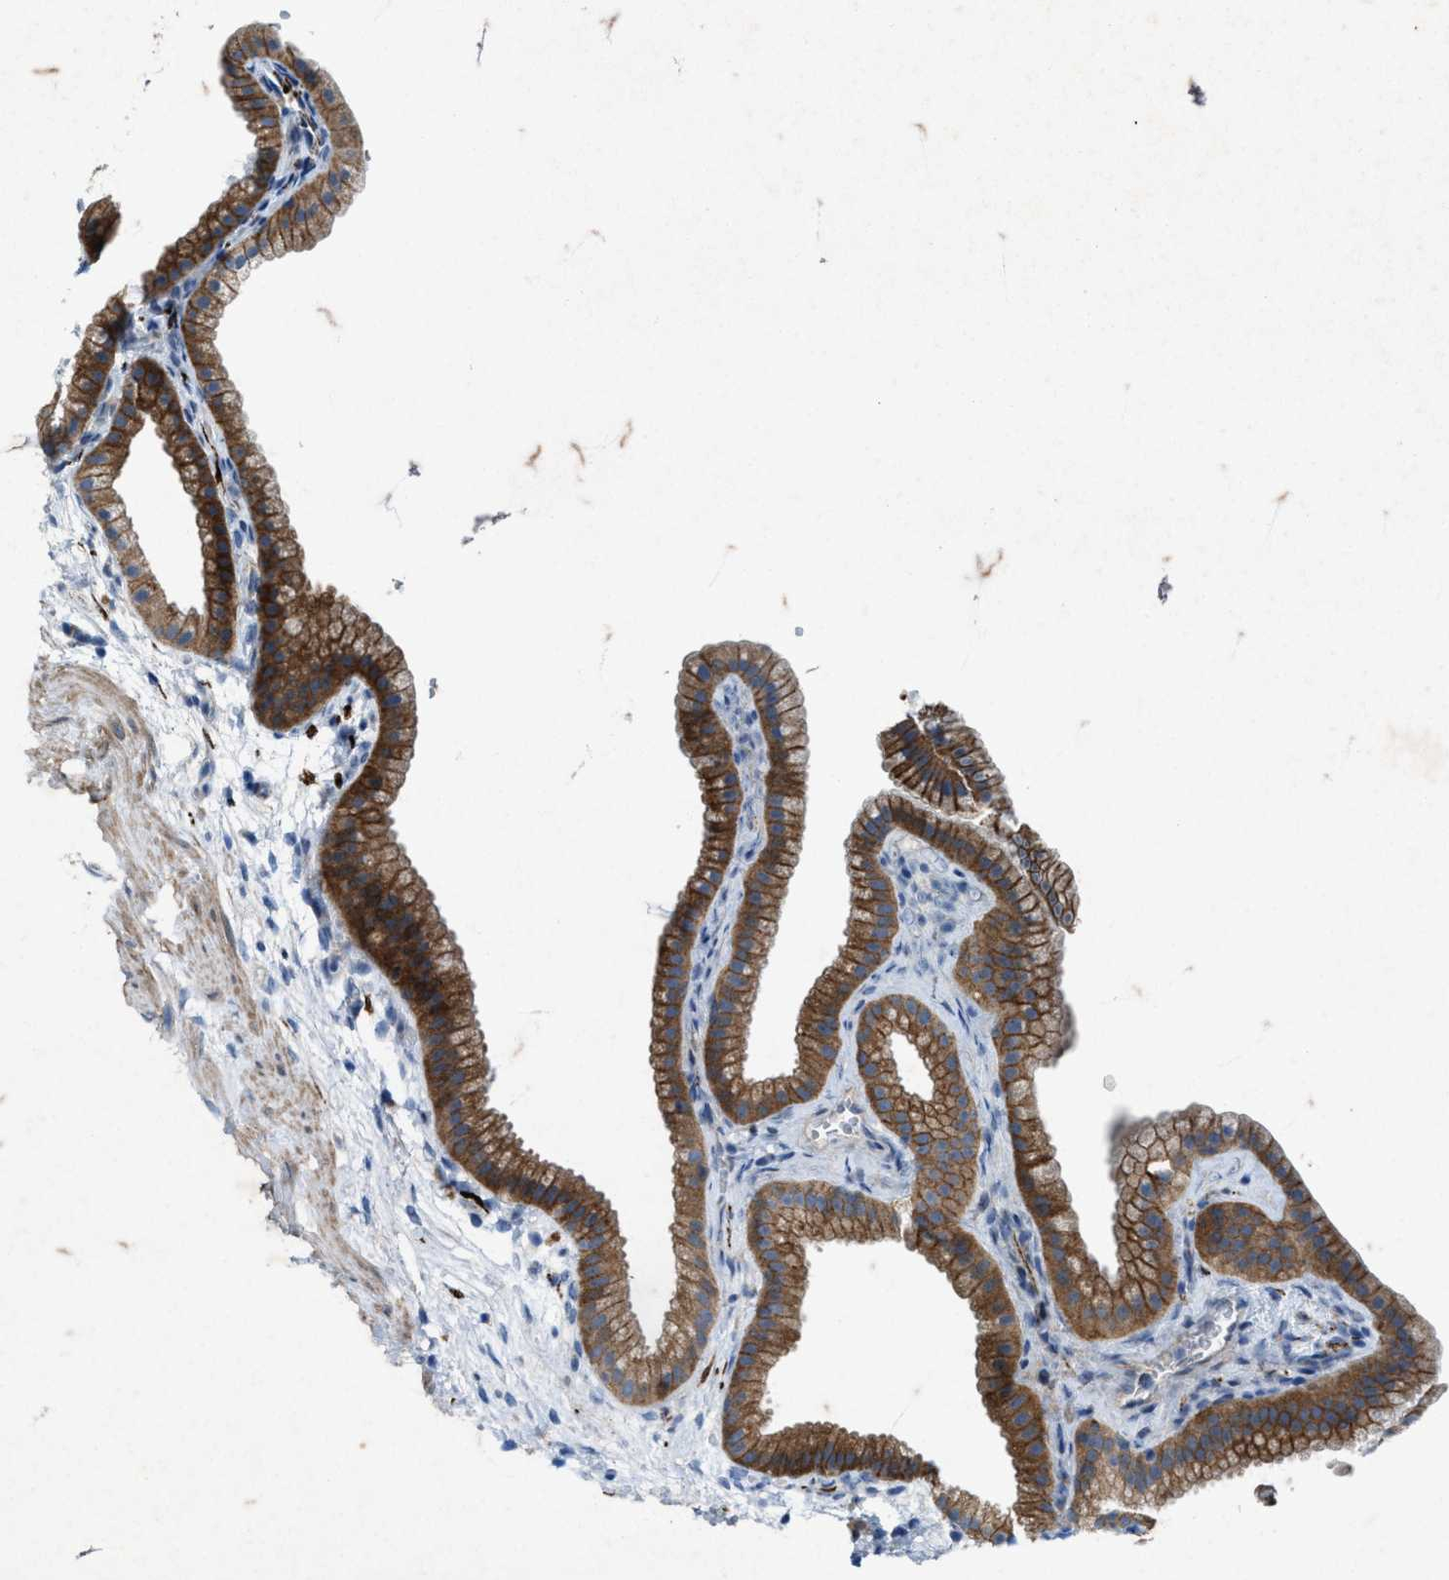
{"staining": {"intensity": "strong", "quantity": ">75%", "location": "cytoplasmic/membranous"}, "tissue": "gallbladder", "cell_type": "Glandular cells", "image_type": "normal", "snomed": [{"axis": "morphology", "description": "Normal tissue, NOS"}, {"axis": "topography", "description": "Gallbladder"}], "caption": "DAB immunohistochemical staining of normal gallbladder exhibits strong cytoplasmic/membranous protein staining in about >75% of glandular cells. (IHC, brightfield microscopy, high magnification).", "gene": "URGCP", "patient": {"sex": "female", "age": 64}}